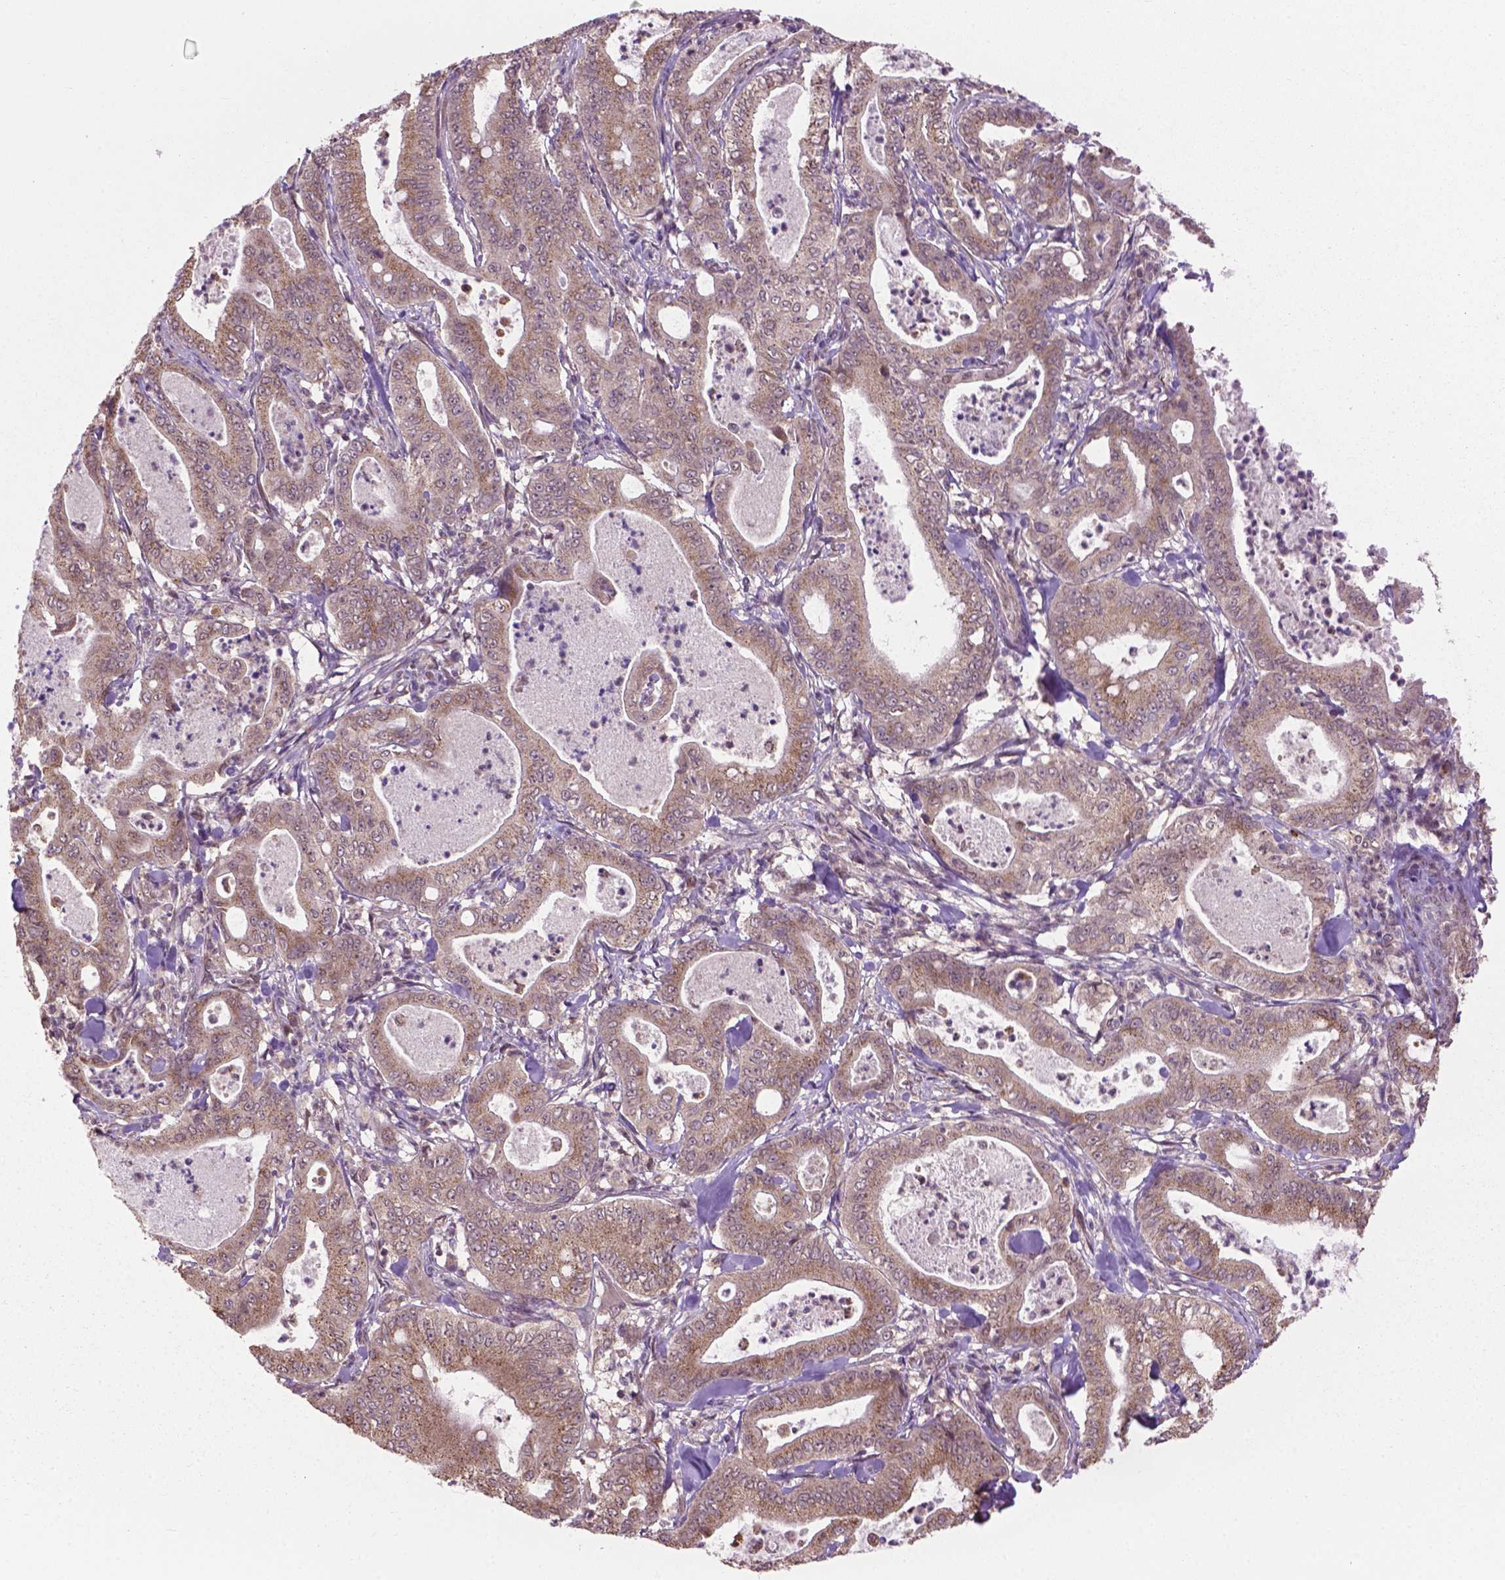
{"staining": {"intensity": "weak", "quantity": ">75%", "location": "cytoplasmic/membranous"}, "tissue": "pancreatic cancer", "cell_type": "Tumor cells", "image_type": "cancer", "snomed": [{"axis": "morphology", "description": "Adenocarcinoma, NOS"}, {"axis": "topography", "description": "Pancreas"}], "caption": "The immunohistochemical stain highlights weak cytoplasmic/membranous expression in tumor cells of pancreatic adenocarcinoma tissue.", "gene": "PPP1CB", "patient": {"sex": "male", "age": 71}}